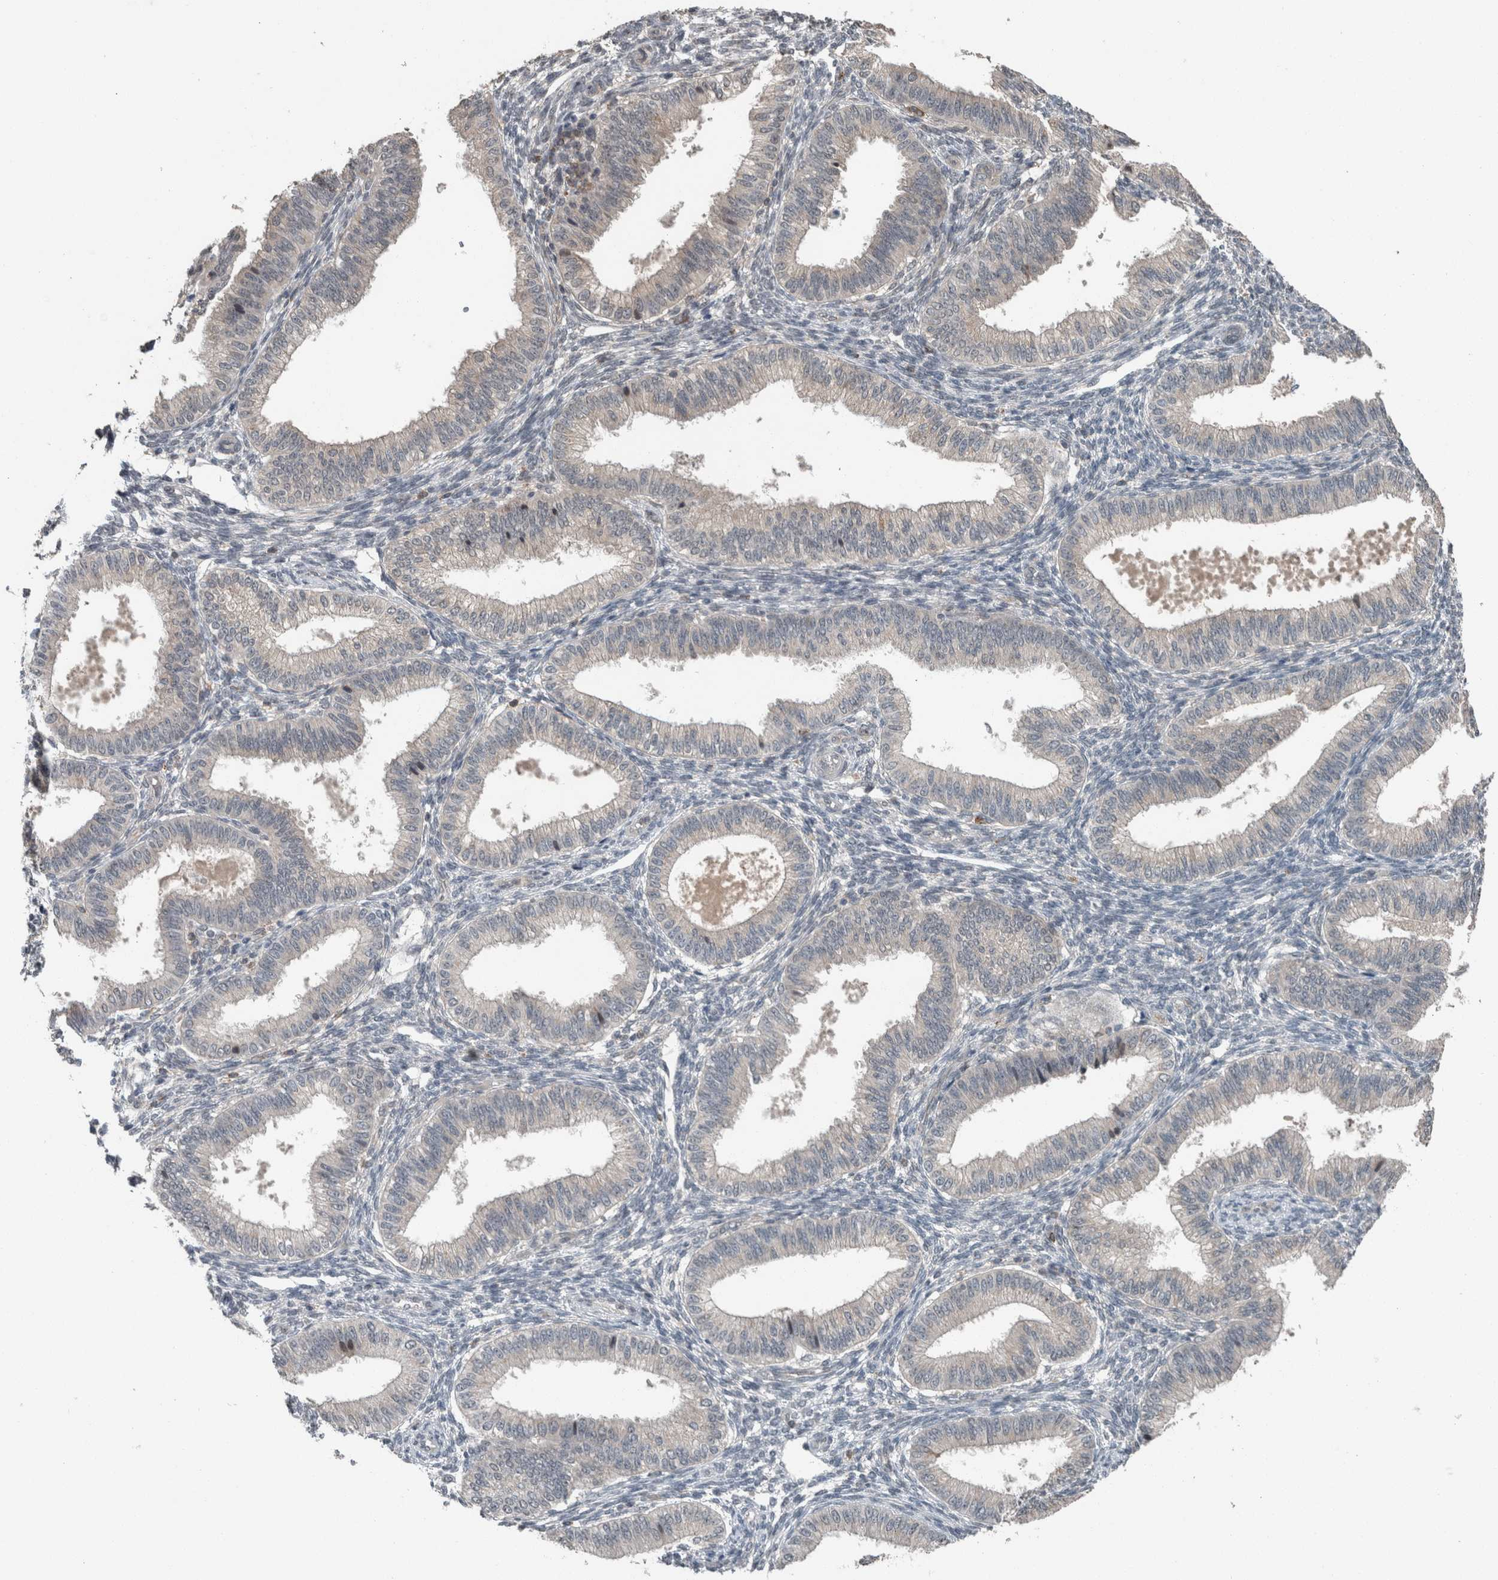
{"staining": {"intensity": "negative", "quantity": "none", "location": "none"}, "tissue": "endometrium", "cell_type": "Cells in endometrial stroma", "image_type": "normal", "snomed": [{"axis": "morphology", "description": "Normal tissue, NOS"}, {"axis": "topography", "description": "Endometrium"}], "caption": "A micrograph of human endometrium is negative for staining in cells in endometrial stroma. The staining was performed using DAB (3,3'-diaminobenzidine) to visualize the protein expression in brown, while the nuclei were stained in blue with hematoxylin (Magnification: 20x).", "gene": "MYO1E", "patient": {"sex": "female", "age": 39}}